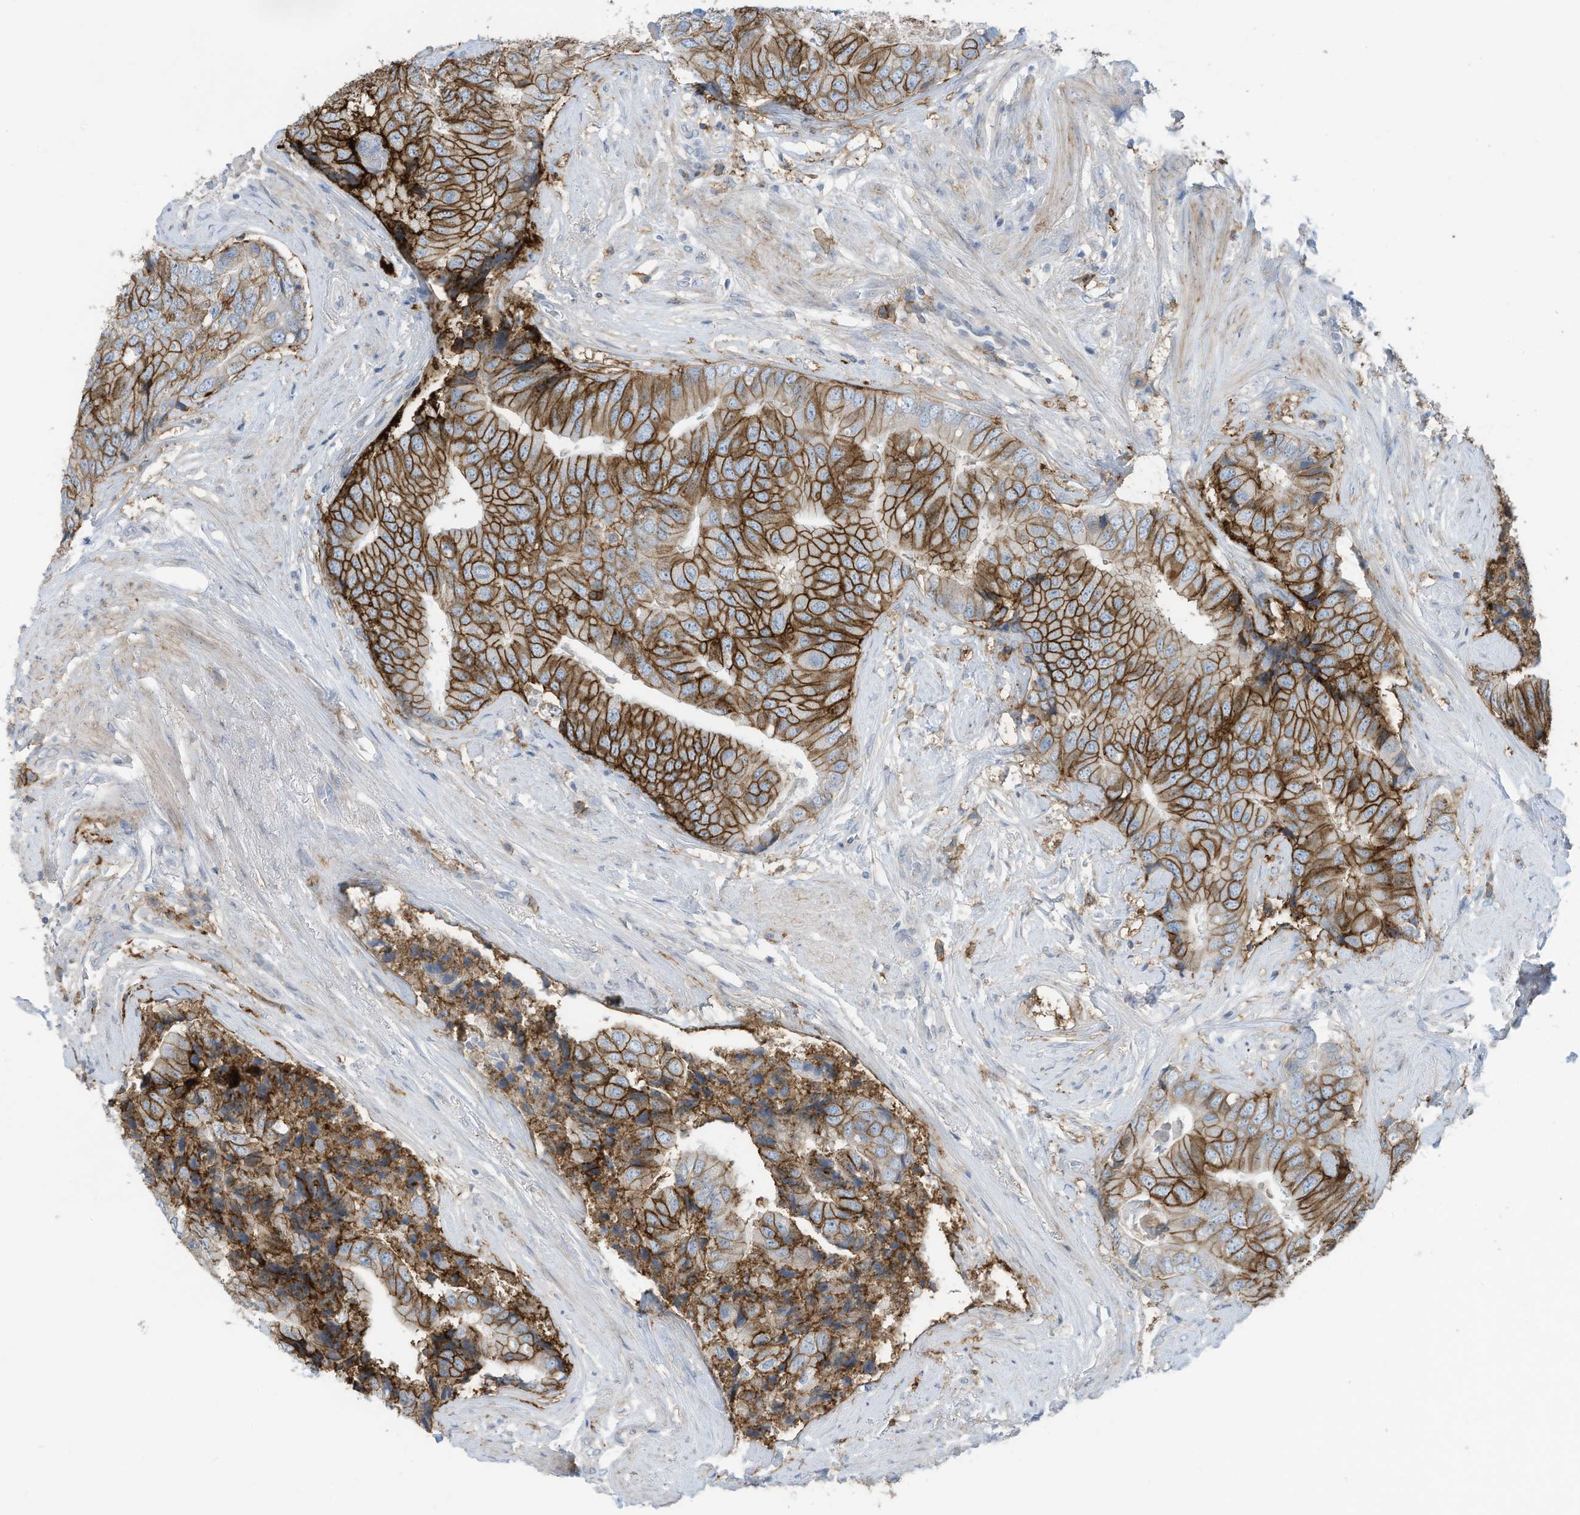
{"staining": {"intensity": "strong", "quantity": ">75%", "location": "cytoplasmic/membranous"}, "tissue": "prostate cancer", "cell_type": "Tumor cells", "image_type": "cancer", "snomed": [{"axis": "morphology", "description": "Adenocarcinoma, High grade"}, {"axis": "topography", "description": "Prostate"}], "caption": "Immunohistochemistry of prostate cancer (adenocarcinoma (high-grade)) reveals high levels of strong cytoplasmic/membranous positivity in approximately >75% of tumor cells.", "gene": "SLC1A5", "patient": {"sex": "male", "age": 70}}